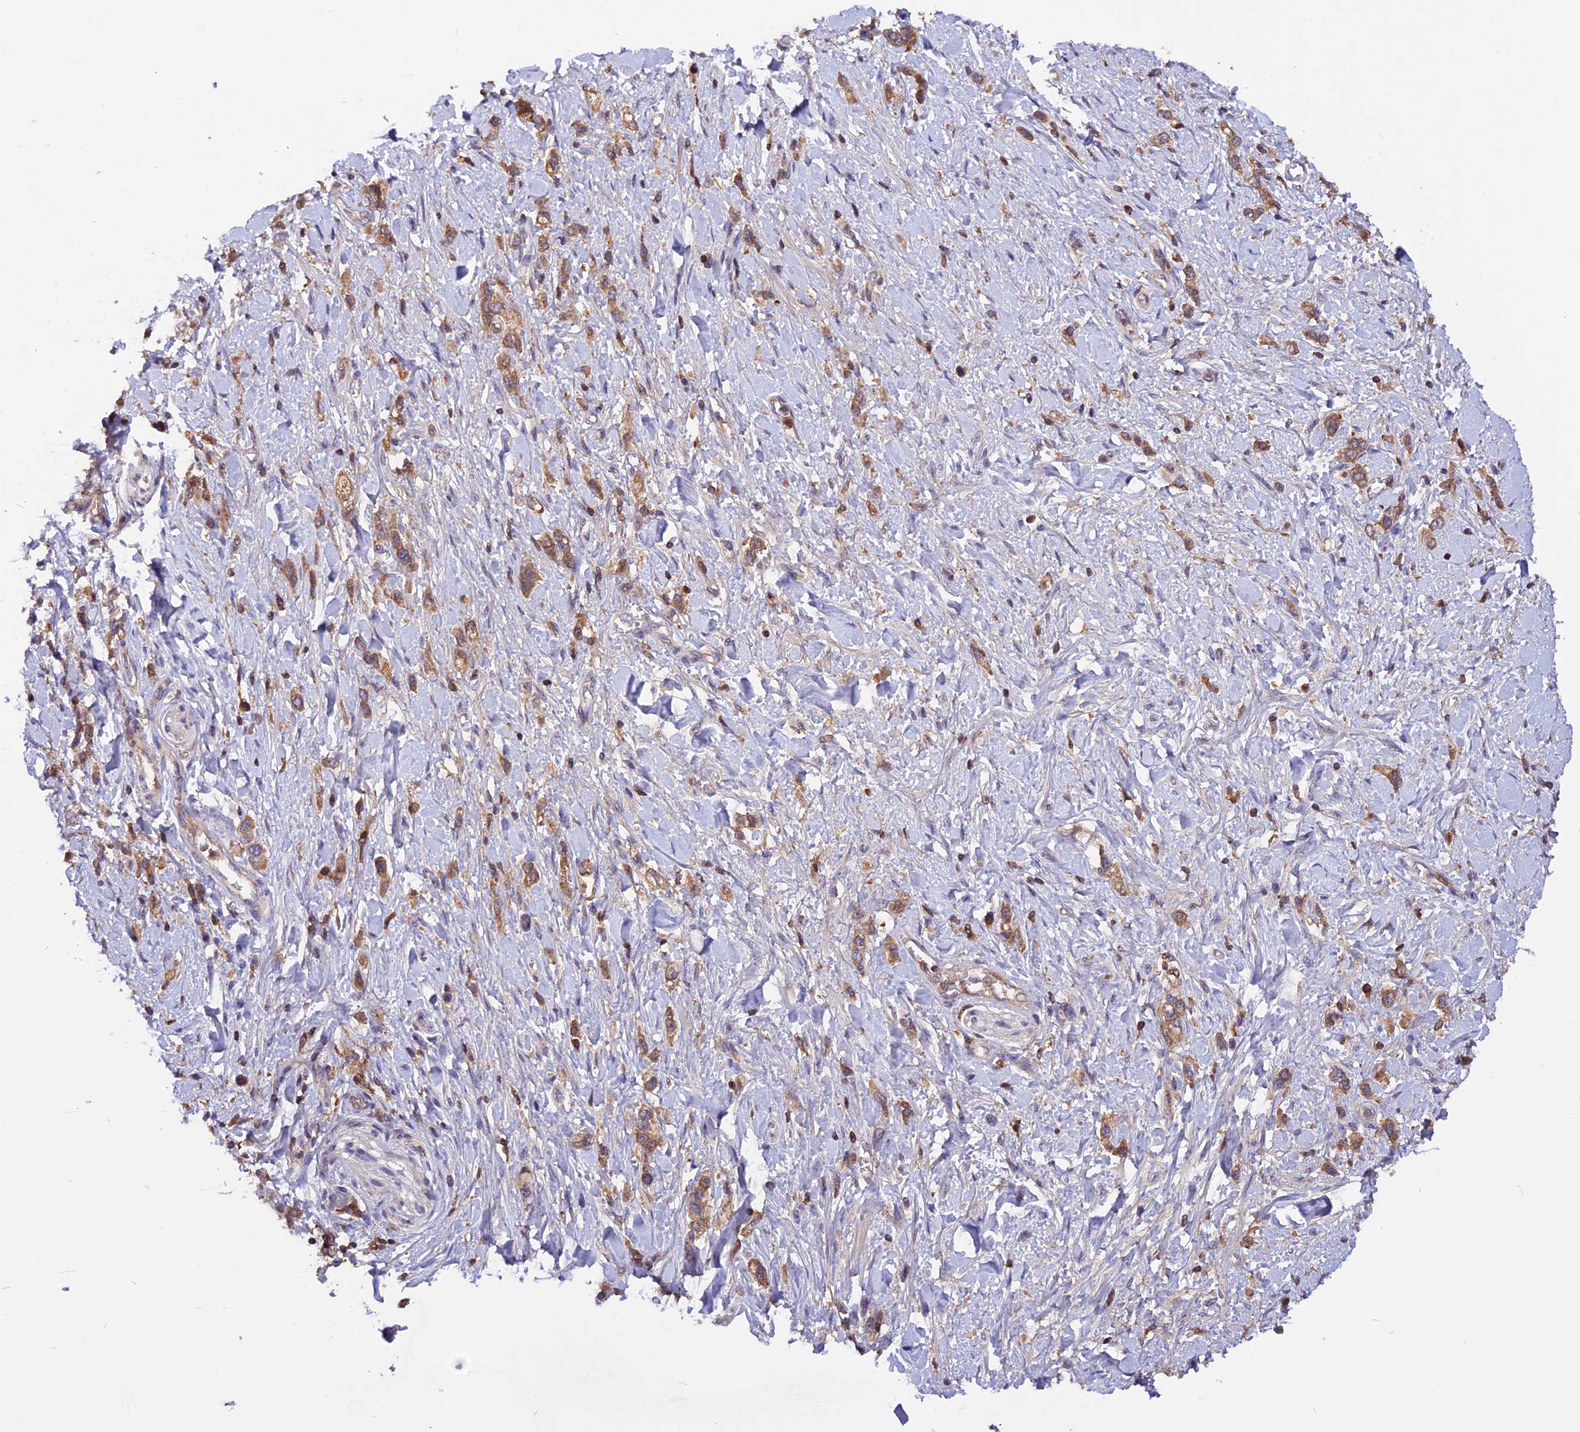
{"staining": {"intensity": "moderate", "quantity": ">75%", "location": "cytoplasmic/membranous"}, "tissue": "stomach cancer", "cell_type": "Tumor cells", "image_type": "cancer", "snomed": [{"axis": "morphology", "description": "Normal tissue, NOS"}, {"axis": "morphology", "description": "Adenocarcinoma, NOS"}, {"axis": "topography", "description": "Stomach, upper"}, {"axis": "topography", "description": "Stomach"}], "caption": "Stomach cancer (adenocarcinoma) tissue exhibits moderate cytoplasmic/membranous expression in about >75% of tumor cells, visualized by immunohistochemistry.", "gene": "MARK4", "patient": {"sex": "female", "age": 65}}